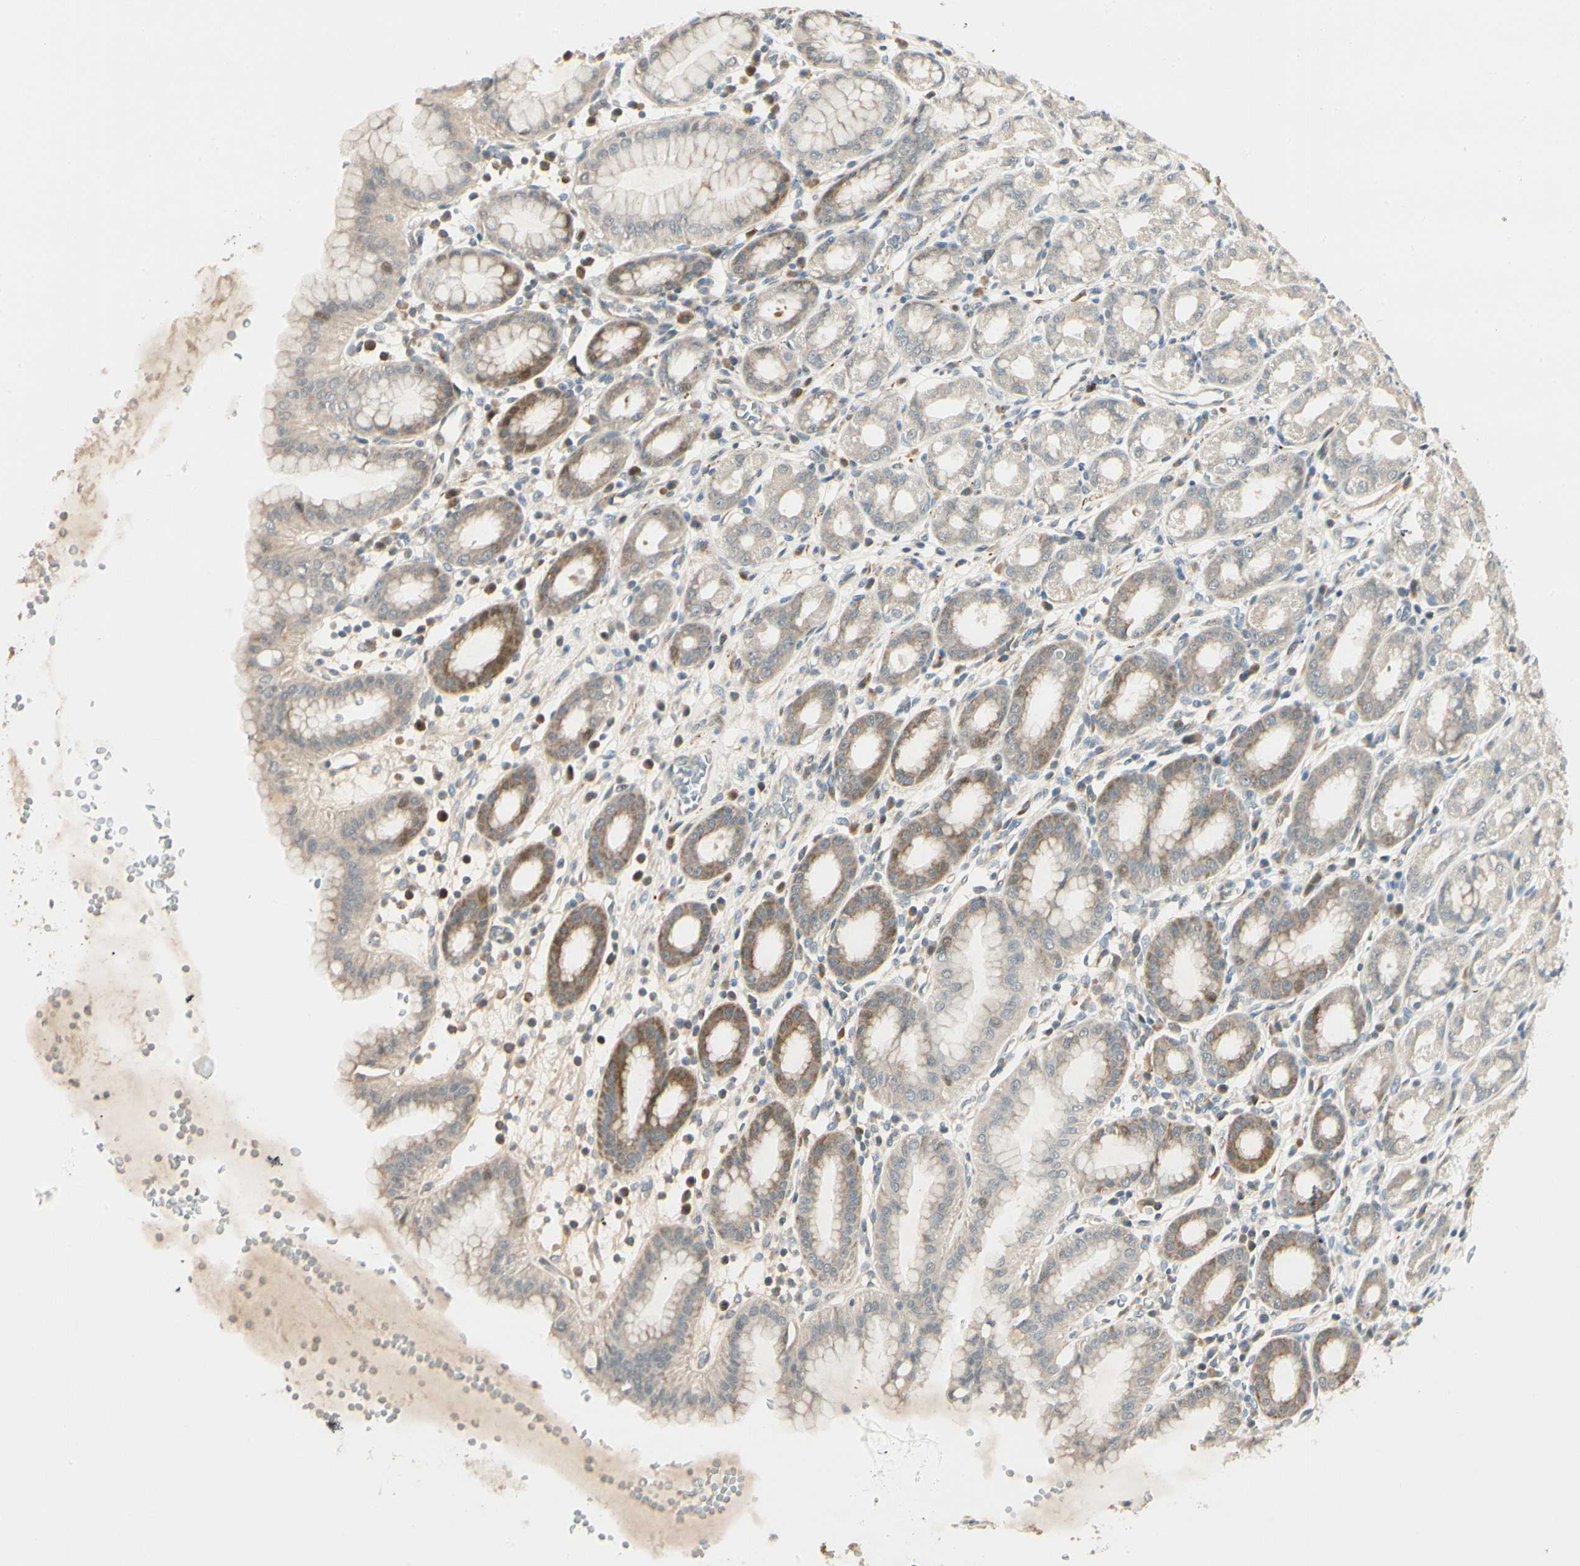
{"staining": {"intensity": "moderate", "quantity": ">75%", "location": "cytoplasmic/membranous"}, "tissue": "stomach", "cell_type": "Glandular cells", "image_type": "normal", "snomed": [{"axis": "morphology", "description": "Normal tissue, NOS"}, {"axis": "topography", "description": "Stomach, upper"}], "caption": "DAB immunohistochemical staining of unremarkable human stomach demonstrates moderate cytoplasmic/membranous protein staining in approximately >75% of glandular cells.", "gene": "P4HA3", "patient": {"sex": "male", "age": 68}}